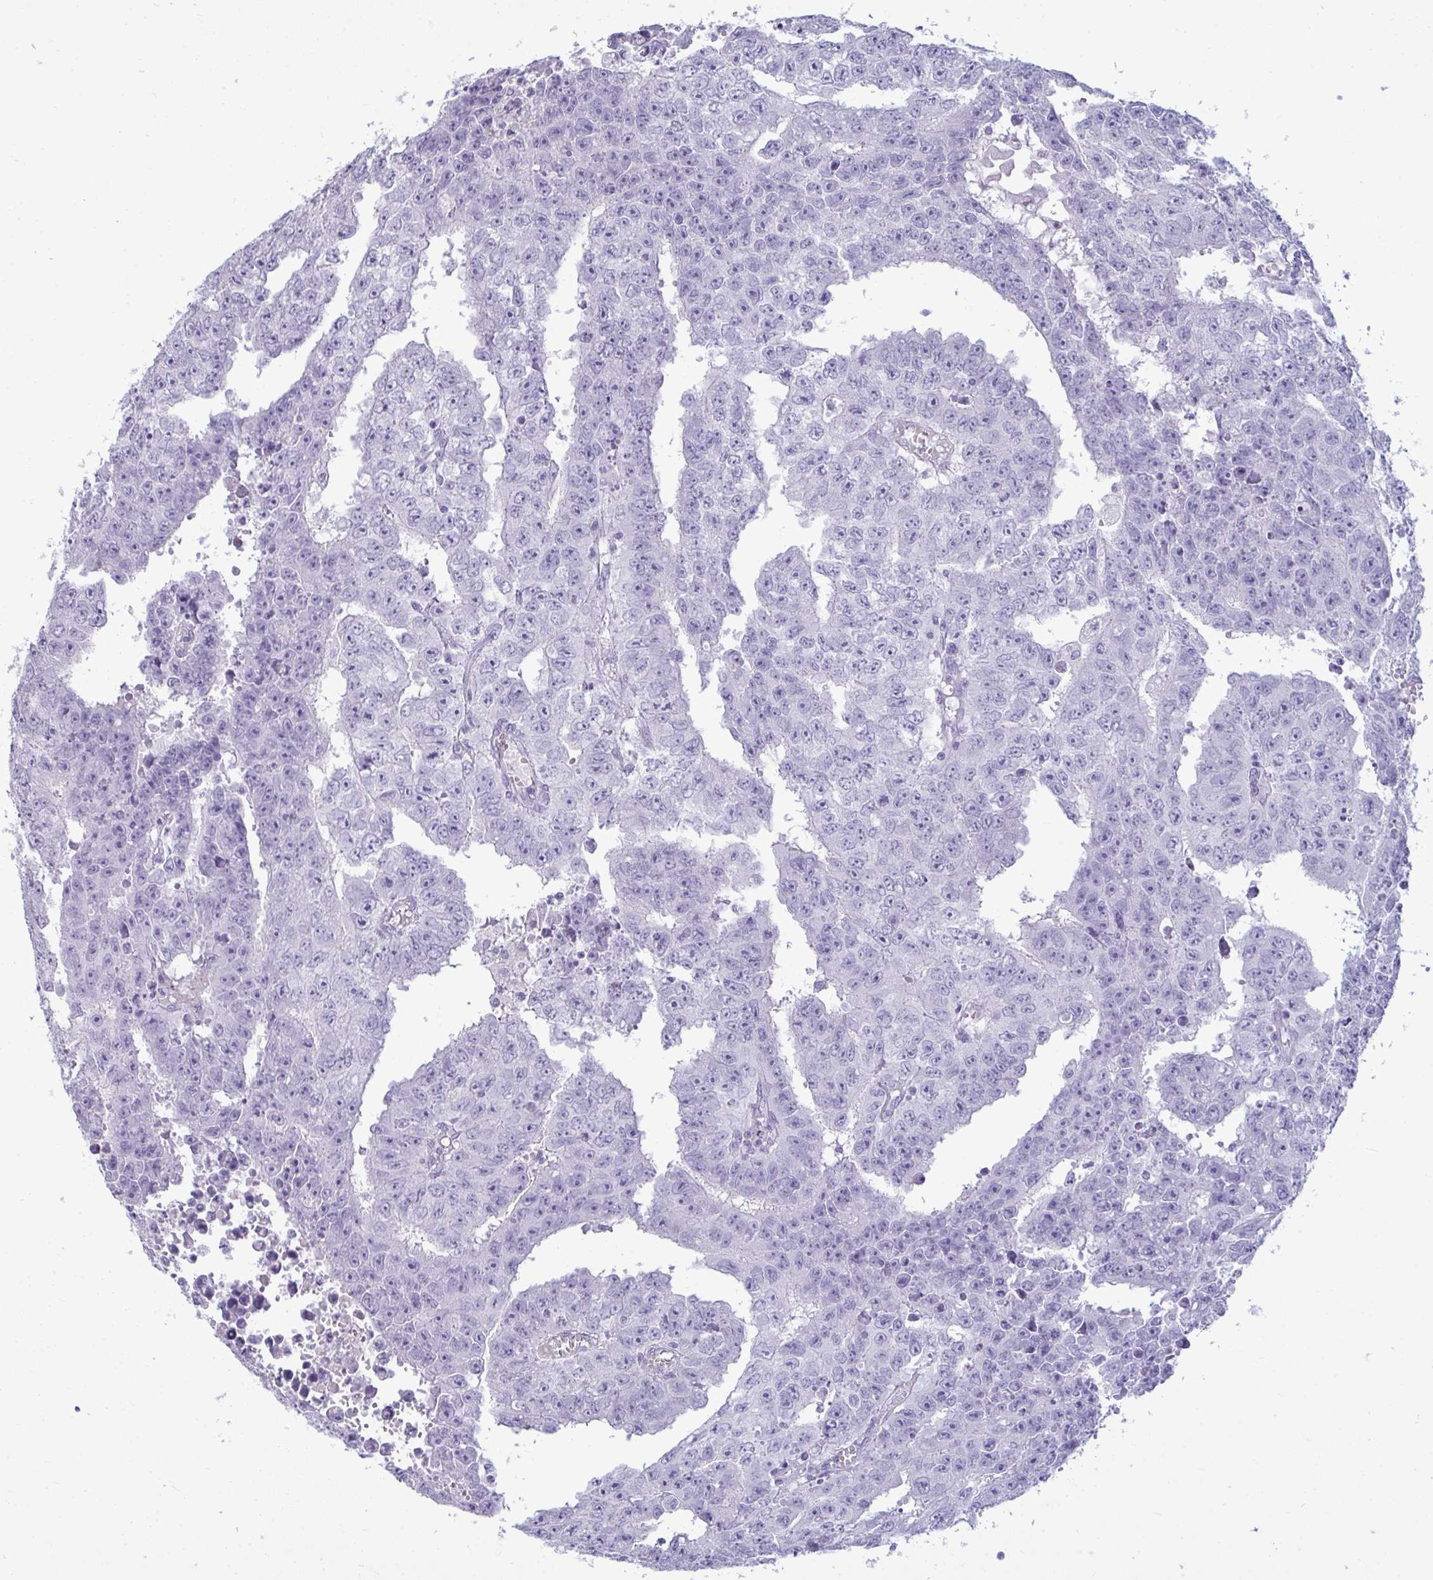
{"staining": {"intensity": "negative", "quantity": "none", "location": "none"}, "tissue": "testis cancer", "cell_type": "Tumor cells", "image_type": "cancer", "snomed": [{"axis": "morphology", "description": "Carcinoma, Embryonal, NOS"}, {"axis": "morphology", "description": "Teratoma, malignant, NOS"}, {"axis": "topography", "description": "Testis"}], "caption": "Tumor cells are negative for protein expression in human testis cancer (embryonal carcinoma).", "gene": "ANKRD60", "patient": {"sex": "male", "age": 24}}